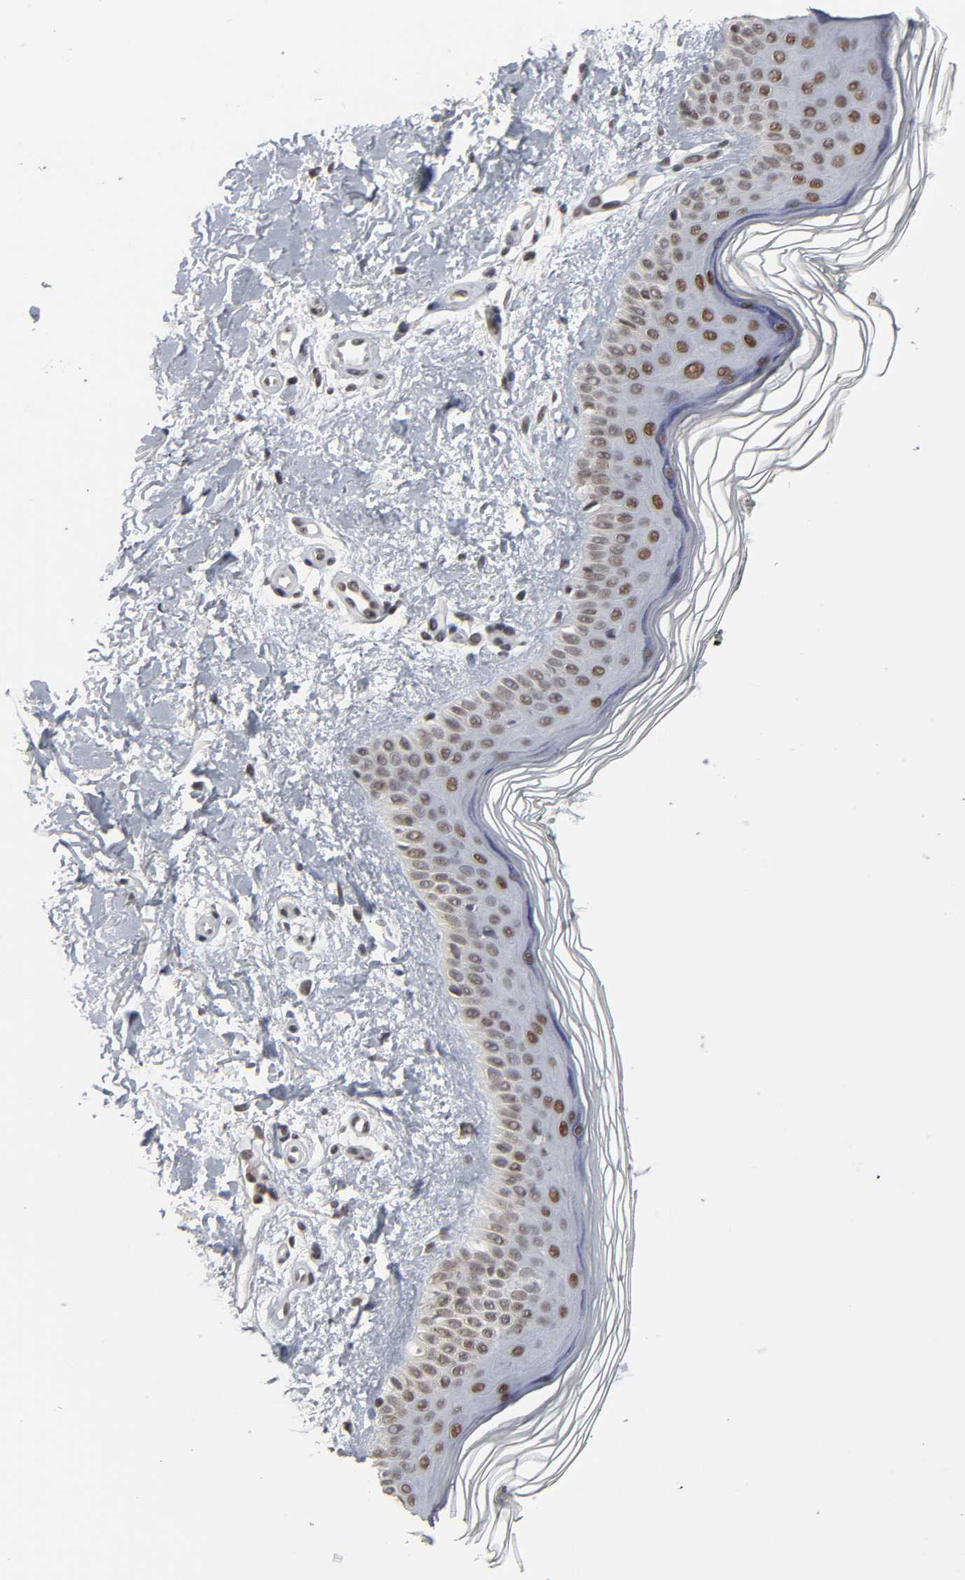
{"staining": {"intensity": "moderate", "quantity": ">75%", "location": "nuclear"}, "tissue": "skin", "cell_type": "Fibroblasts", "image_type": "normal", "snomed": [{"axis": "morphology", "description": "Normal tissue, NOS"}, {"axis": "topography", "description": "Skin"}], "caption": "A high-resolution micrograph shows immunohistochemistry staining of unremarkable skin, which demonstrates moderate nuclear staining in about >75% of fibroblasts. The staining was performed using DAB to visualize the protein expression in brown, while the nuclei were stained in blue with hematoxylin (Magnification: 20x).", "gene": "TRIM33", "patient": {"sex": "female", "age": 19}}